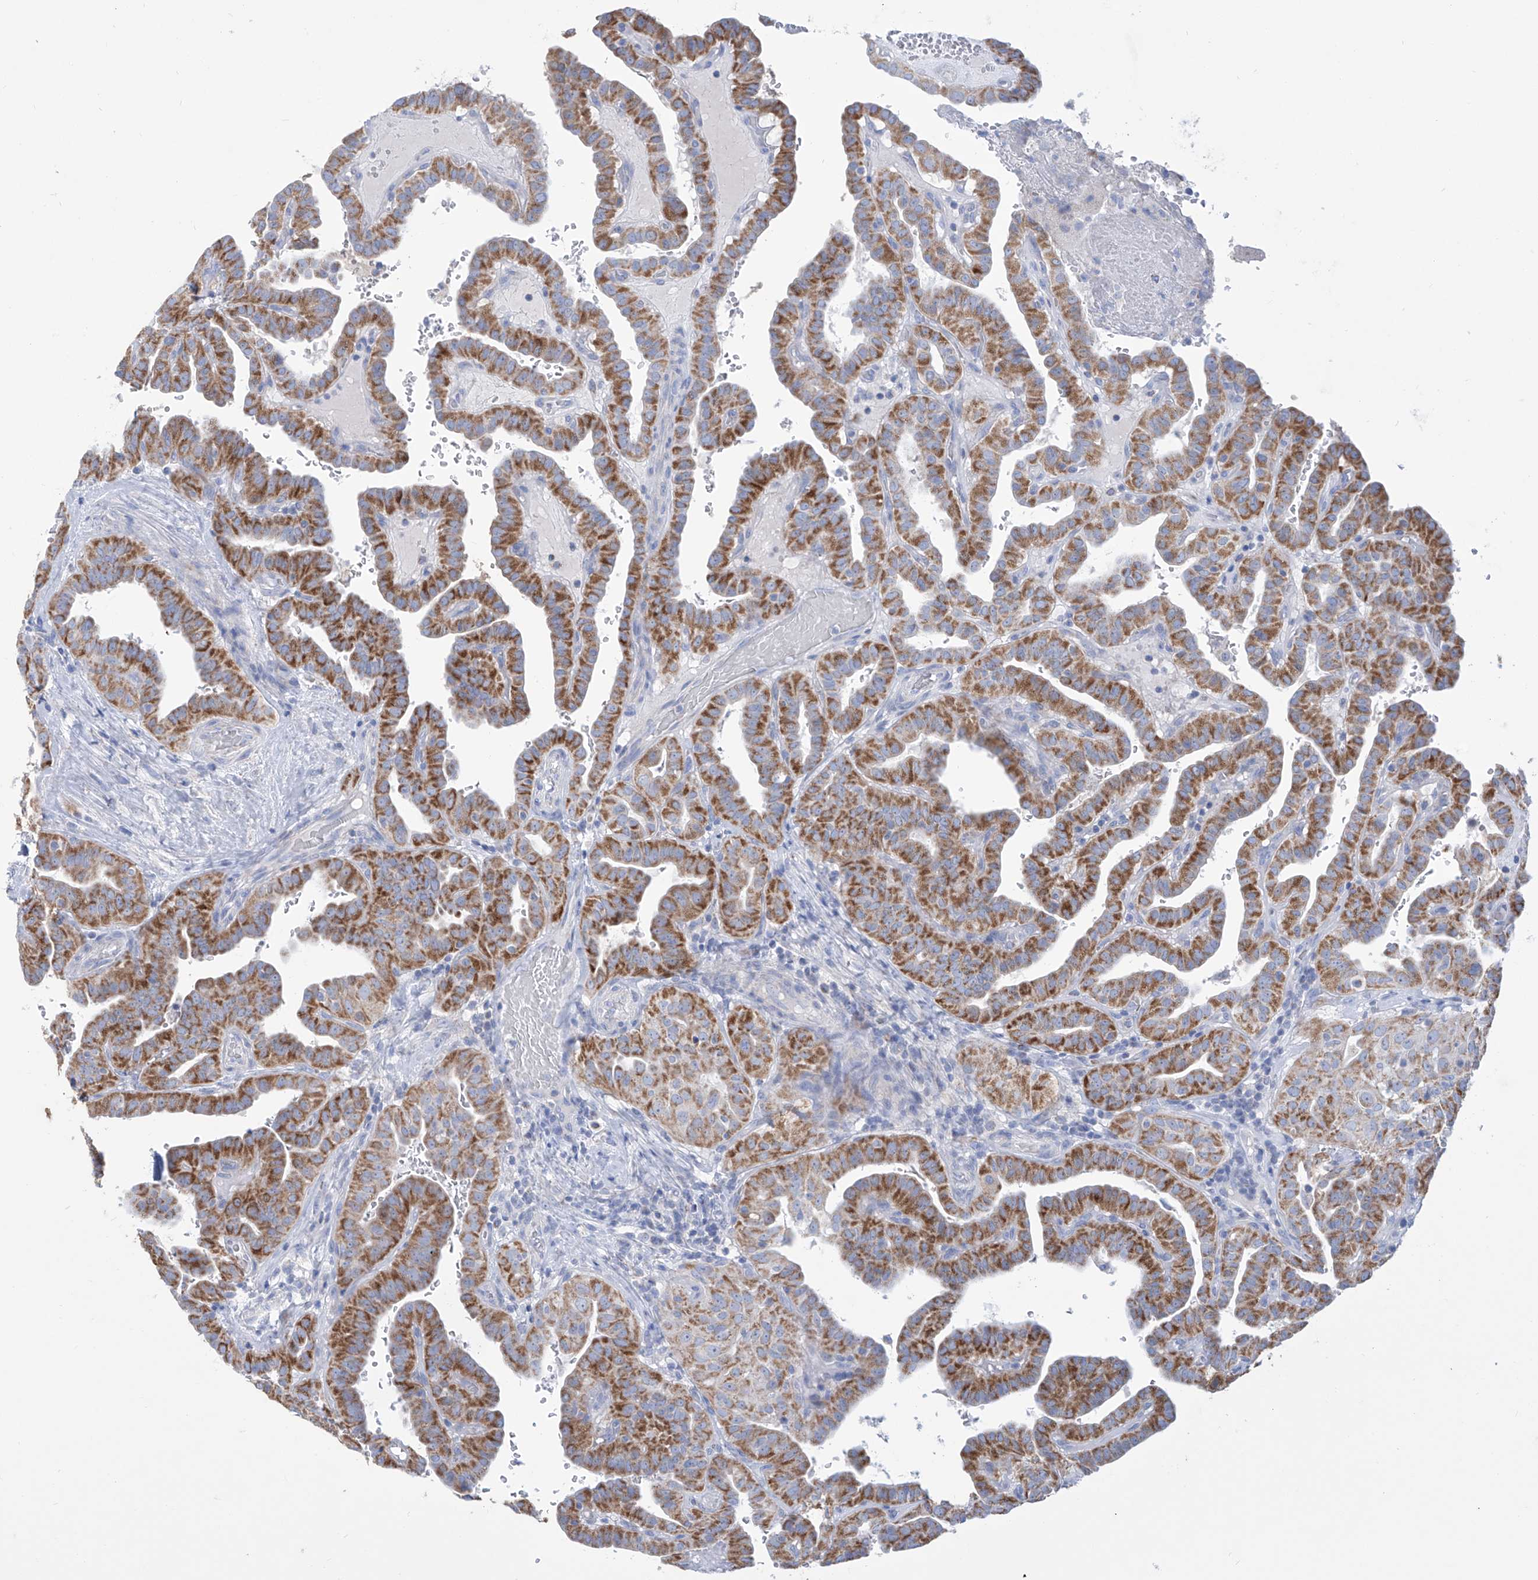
{"staining": {"intensity": "moderate", "quantity": ">75%", "location": "cytoplasmic/membranous"}, "tissue": "thyroid cancer", "cell_type": "Tumor cells", "image_type": "cancer", "snomed": [{"axis": "morphology", "description": "Papillary adenocarcinoma, NOS"}, {"axis": "topography", "description": "Thyroid gland"}], "caption": "IHC staining of thyroid cancer, which reveals medium levels of moderate cytoplasmic/membranous staining in about >75% of tumor cells indicating moderate cytoplasmic/membranous protein positivity. The staining was performed using DAB (brown) for protein detection and nuclei were counterstained in hematoxylin (blue).", "gene": "ALDH6A1", "patient": {"sex": "male", "age": 77}}